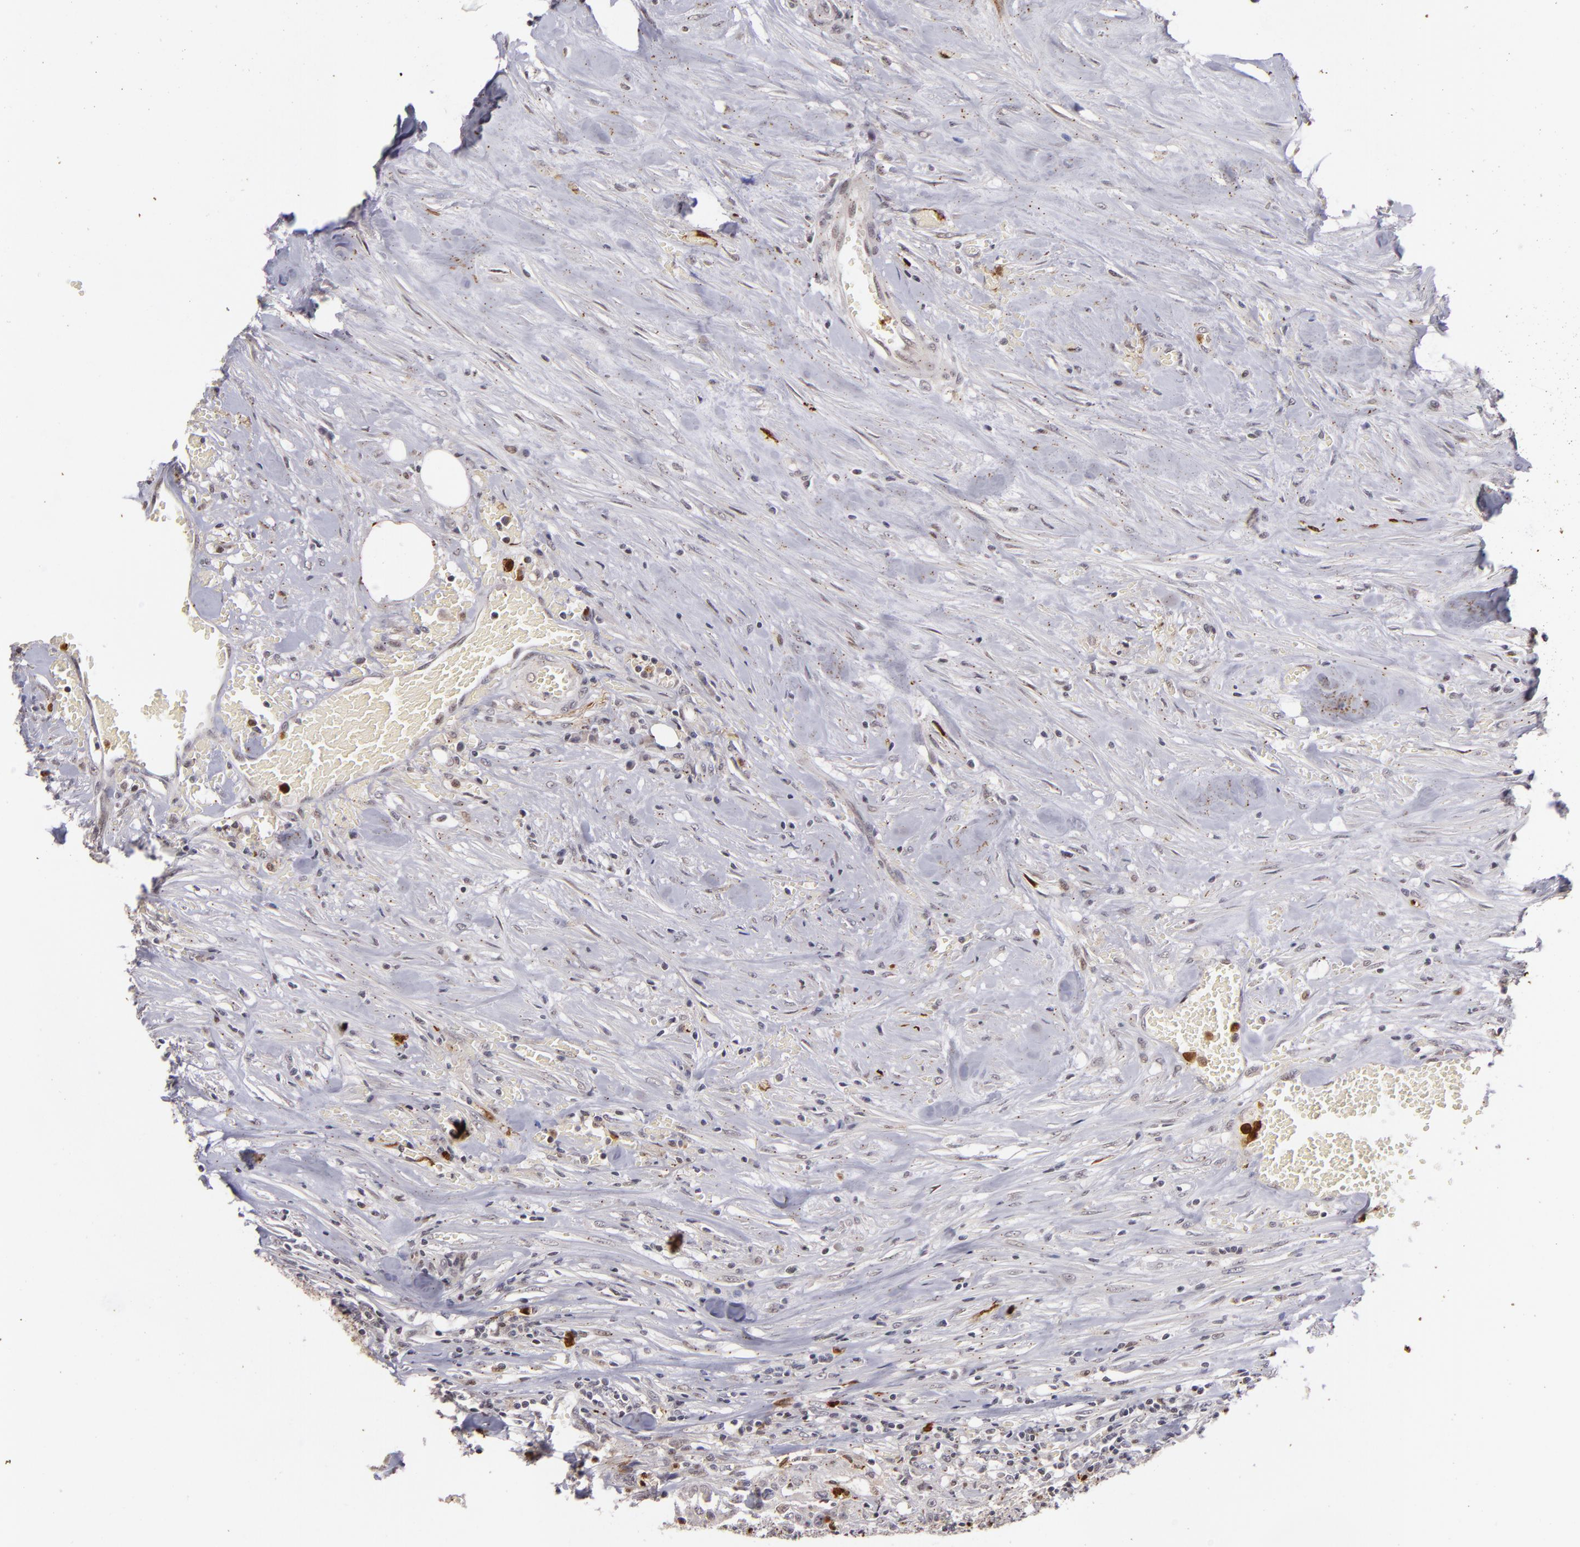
{"staining": {"intensity": "weak", "quantity": "<25%", "location": "cytoplasmic/membranous"}, "tissue": "urothelial cancer", "cell_type": "Tumor cells", "image_type": "cancer", "snomed": [{"axis": "morphology", "description": "Urothelial carcinoma, High grade"}, {"axis": "topography", "description": "Urinary bladder"}], "caption": "Image shows no significant protein staining in tumor cells of urothelial cancer.", "gene": "RXRG", "patient": {"sex": "male", "age": 74}}